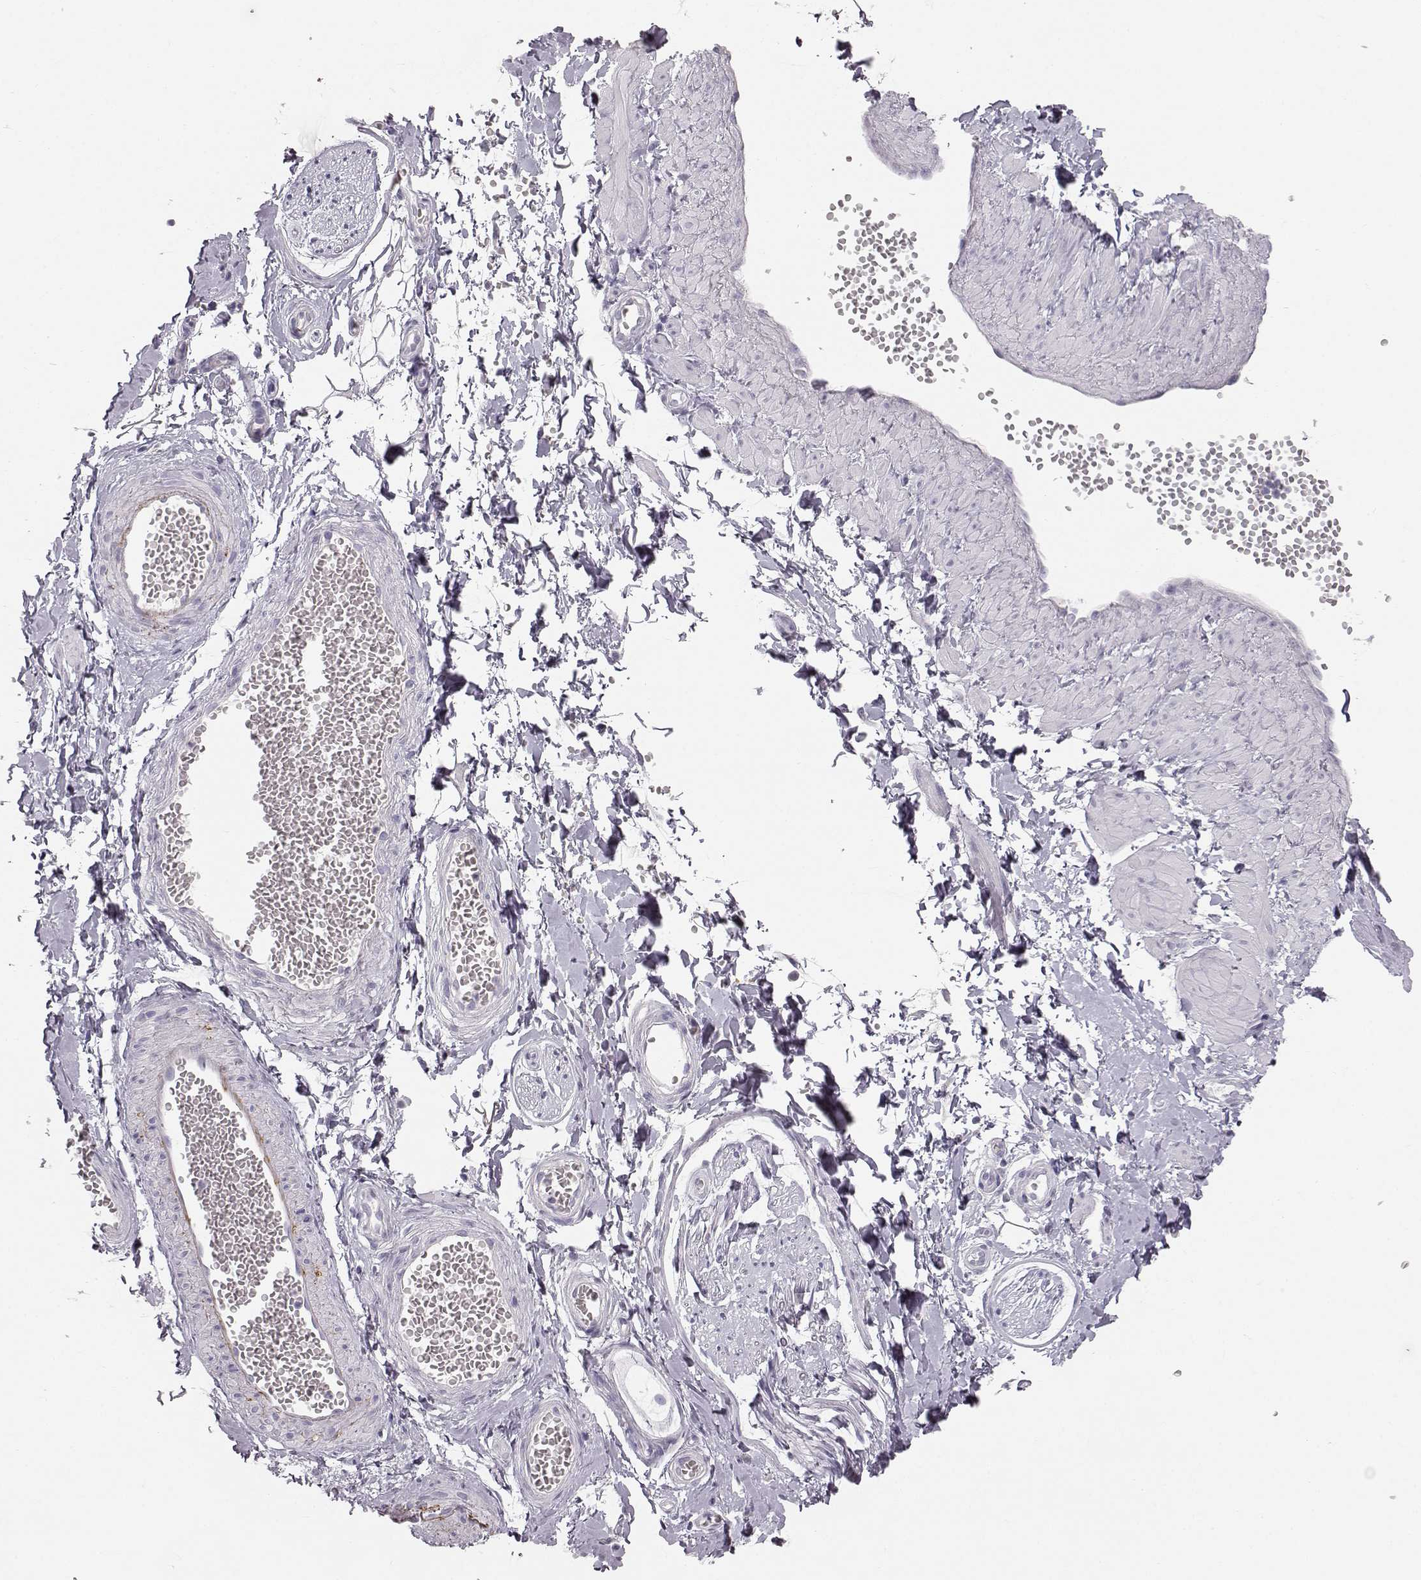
{"staining": {"intensity": "negative", "quantity": "none", "location": "none"}, "tissue": "adipose tissue", "cell_type": "Adipocytes", "image_type": "normal", "snomed": [{"axis": "morphology", "description": "Normal tissue, NOS"}, {"axis": "topography", "description": "Smooth muscle"}, {"axis": "topography", "description": "Peripheral nerve tissue"}], "caption": "Immunohistochemistry of benign human adipose tissue exhibits no staining in adipocytes.", "gene": "KRTAP16", "patient": {"sex": "male", "age": 22}}